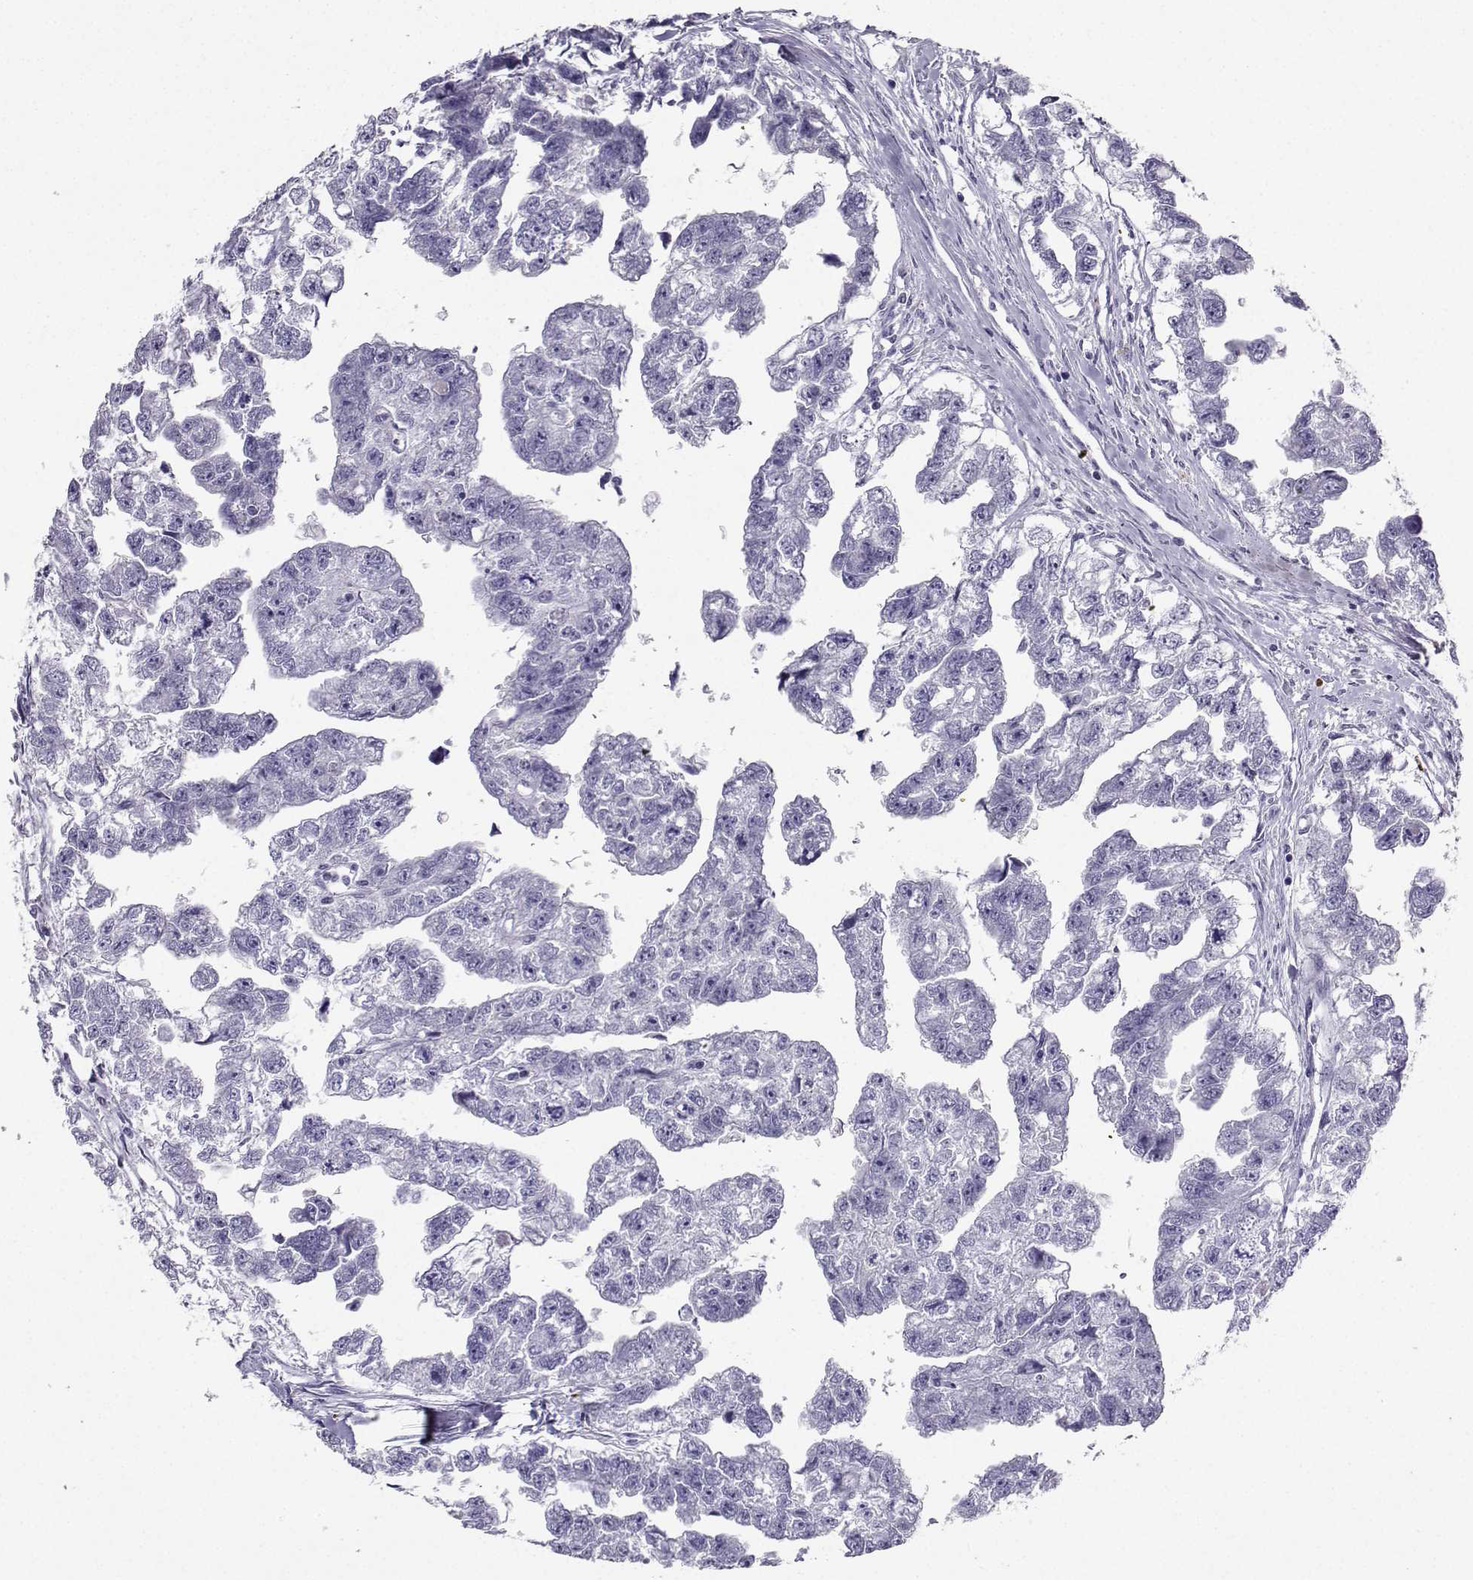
{"staining": {"intensity": "negative", "quantity": "none", "location": "none"}, "tissue": "testis cancer", "cell_type": "Tumor cells", "image_type": "cancer", "snomed": [{"axis": "morphology", "description": "Carcinoma, Embryonal, NOS"}, {"axis": "morphology", "description": "Teratoma, malignant, NOS"}, {"axis": "topography", "description": "Testis"}], "caption": "This micrograph is of testis cancer (teratoma (malignant)) stained with immunohistochemistry to label a protein in brown with the nuclei are counter-stained blue. There is no positivity in tumor cells.", "gene": "GRIK4", "patient": {"sex": "male", "age": 44}}